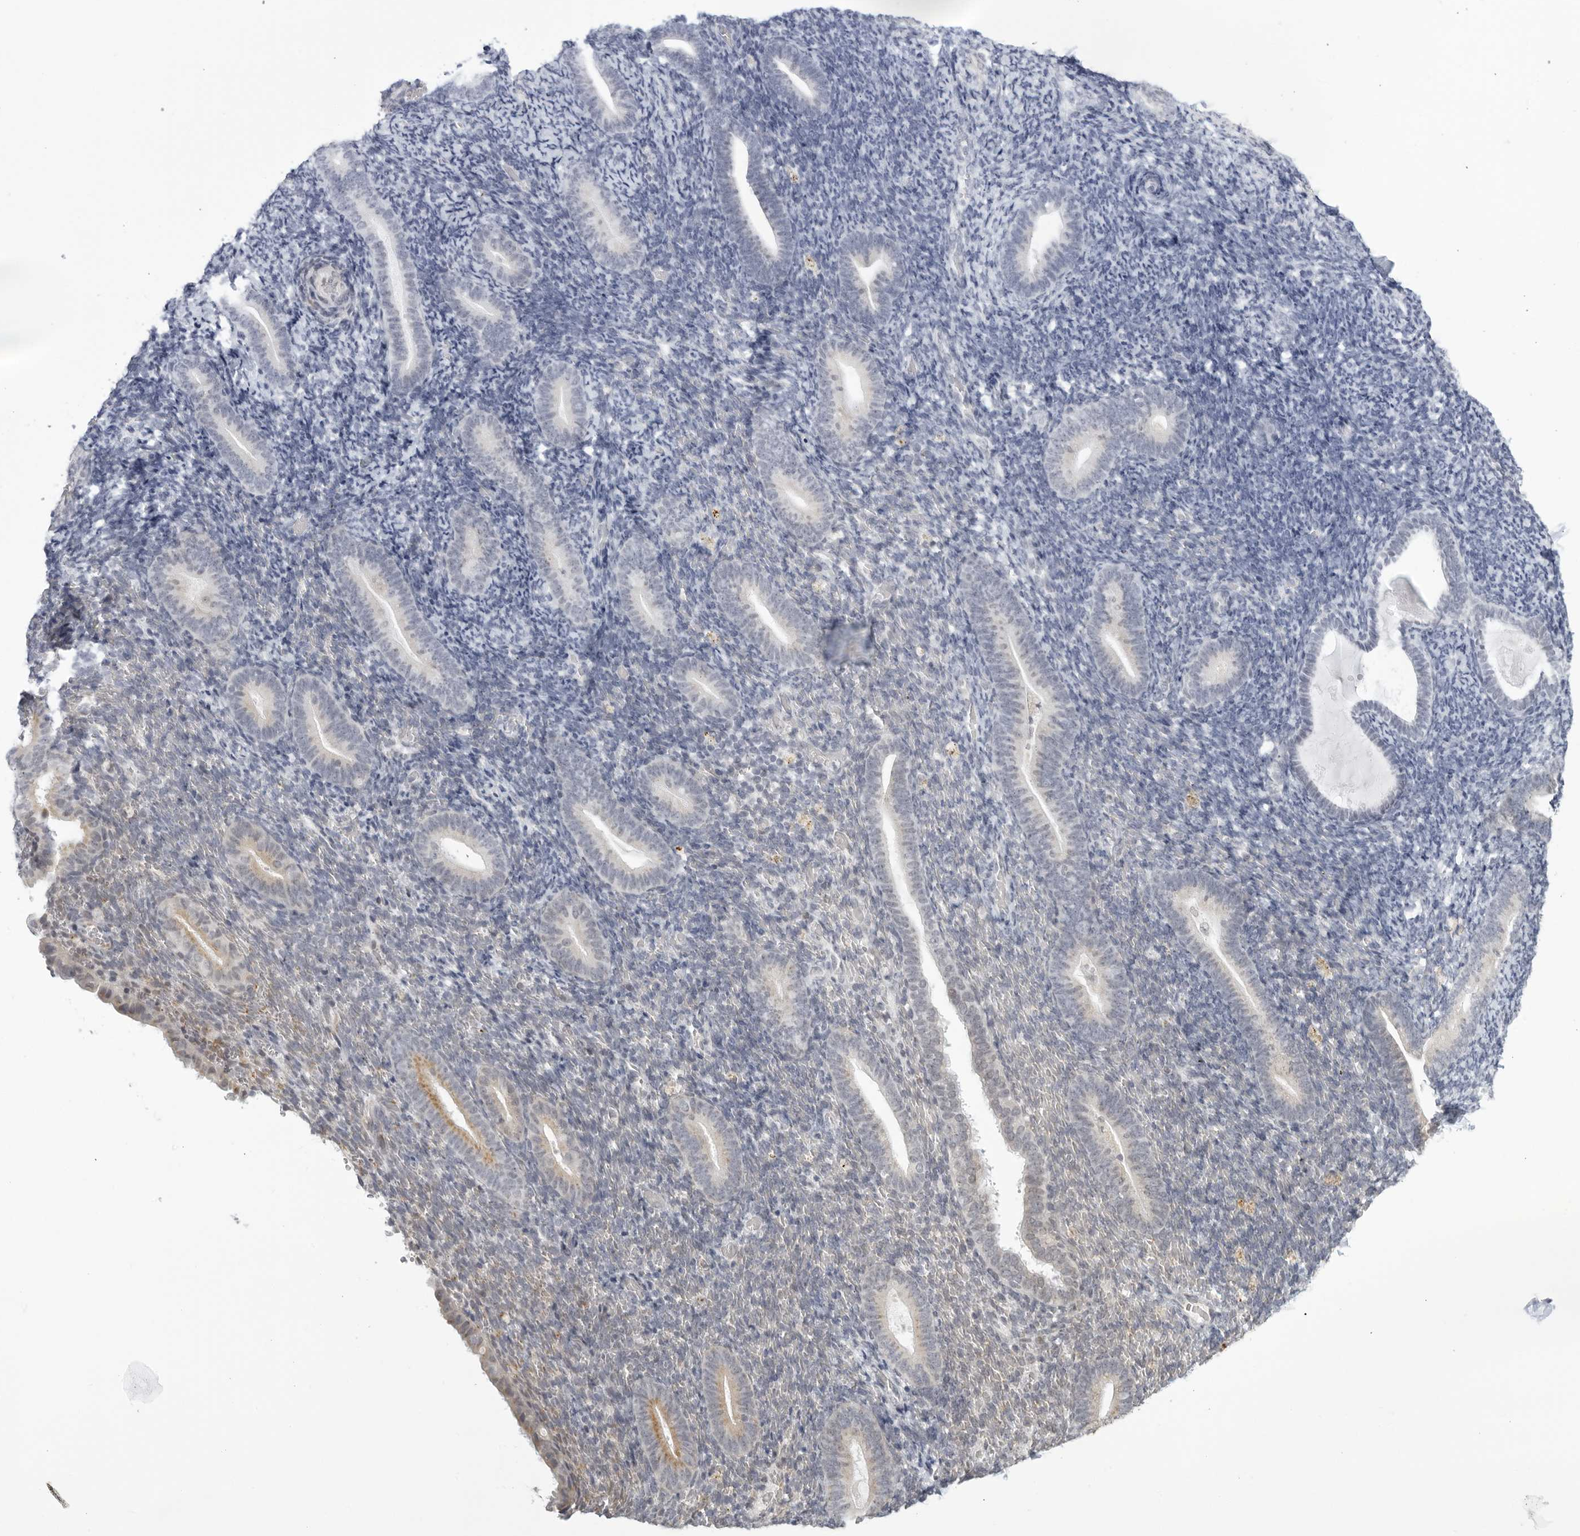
{"staining": {"intensity": "negative", "quantity": "none", "location": "none"}, "tissue": "endometrium", "cell_type": "Cells in endometrial stroma", "image_type": "normal", "snomed": [{"axis": "morphology", "description": "Normal tissue, NOS"}, {"axis": "topography", "description": "Endometrium"}], "caption": "This is an immunohistochemistry photomicrograph of benign human endometrium. There is no expression in cells in endometrial stroma.", "gene": "WDTC1", "patient": {"sex": "female", "age": 51}}